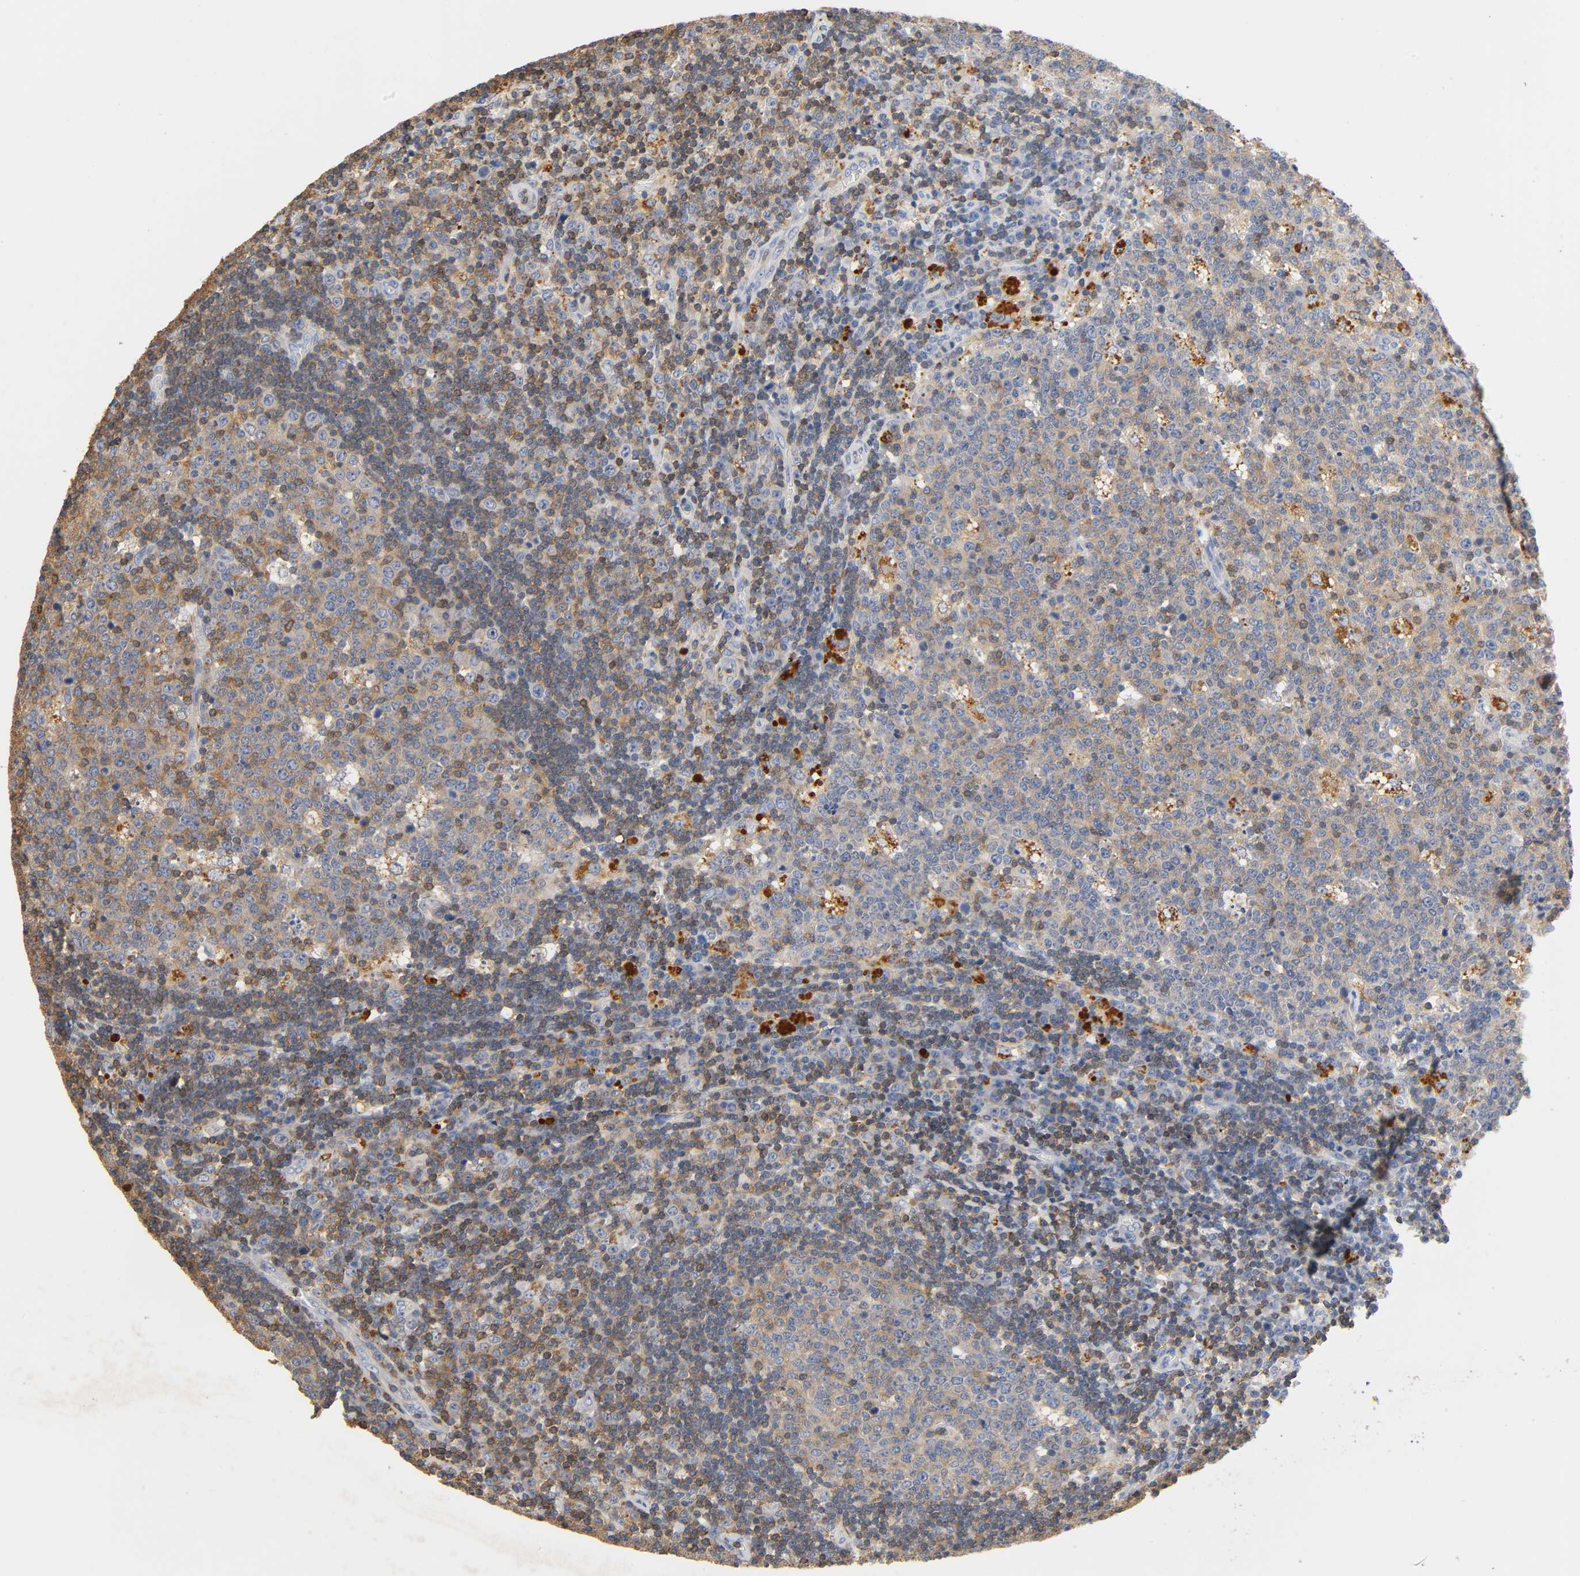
{"staining": {"intensity": "moderate", "quantity": ">75%", "location": "cytoplasmic/membranous"}, "tissue": "lymph node", "cell_type": "Germinal center cells", "image_type": "normal", "snomed": [{"axis": "morphology", "description": "Normal tissue, NOS"}, {"axis": "topography", "description": "Lymph node"}, {"axis": "topography", "description": "Salivary gland"}], "caption": "About >75% of germinal center cells in benign human lymph node show moderate cytoplasmic/membranous protein staining as visualized by brown immunohistochemical staining.", "gene": "UCKL1", "patient": {"sex": "male", "age": 8}}